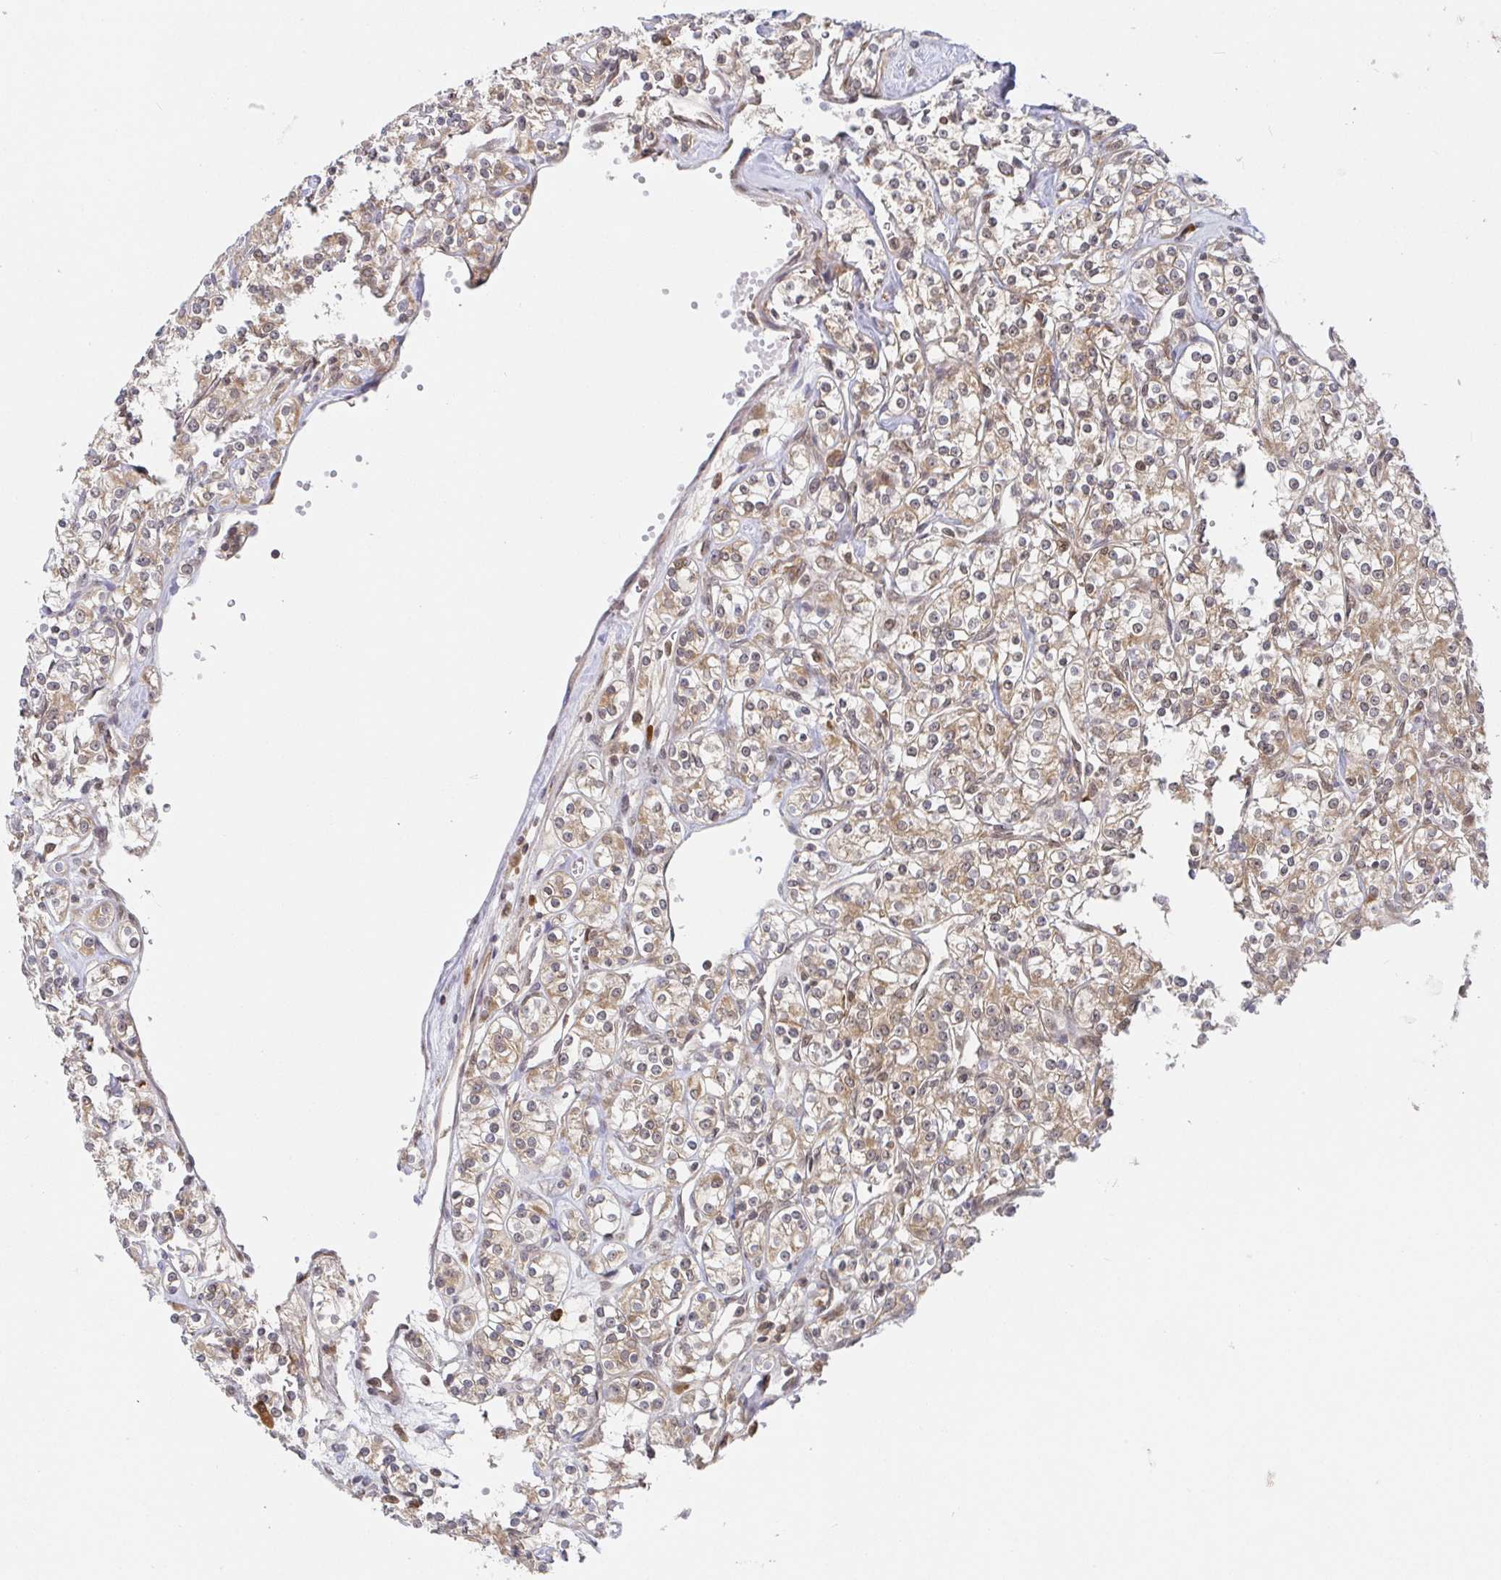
{"staining": {"intensity": "weak", "quantity": ">75%", "location": "cytoplasmic/membranous"}, "tissue": "renal cancer", "cell_type": "Tumor cells", "image_type": "cancer", "snomed": [{"axis": "morphology", "description": "Adenocarcinoma, NOS"}, {"axis": "topography", "description": "Kidney"}], "caption": "Immunohistochemistry (IHC) (DAB) staining of human adenocarcinoma (renal) exhibits weak cytoplasmic/membranous protein expression in approximately >75% of tumor cells. (DAB (3,3'-diaminobenzidine) IHC, brown staining for protein, blue staining for nuclei).", "gene": "ALG1", "patient": {"sex": "male", "age": 77}}